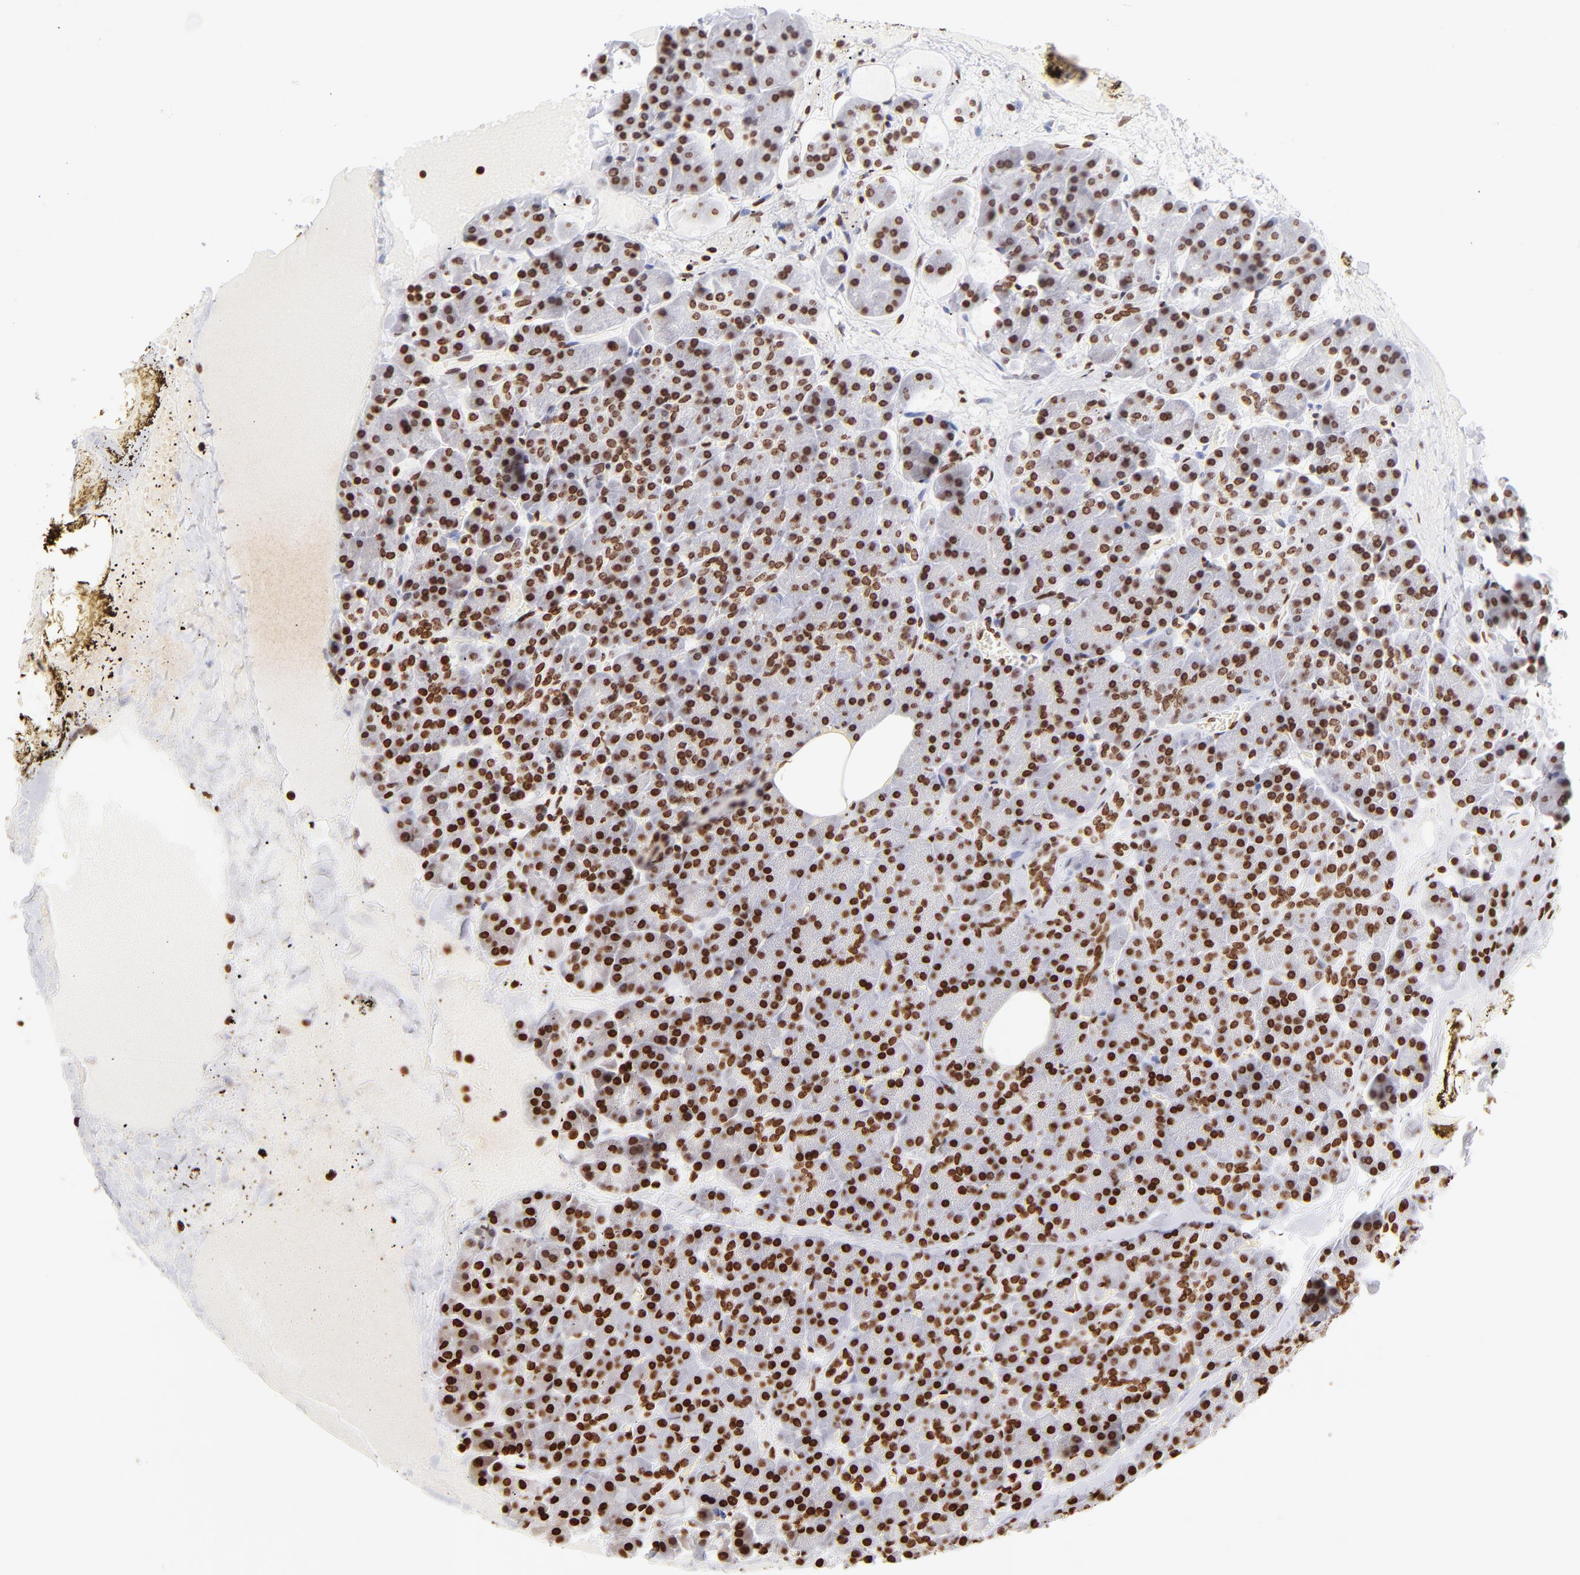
{"staining": {"intensity": "strong", "quantity": ">75%", "location": "nuclear"}, "tissue": "pancreas", "cell_type": "Exocrine glandular cells", "image_type": "normal", "snomed": [{"axis": "morphology", "description": "Normal tissue, NOS"}, {"axis": "topography", "description": "Pancreas"}], "caption": "Pancreas stained with immunohistochemistry shows strong nuclear expression in about >75% of exocrine glandular cells.", "gene": "RTL4", "patient": {"sex": "female", "age": 35}}